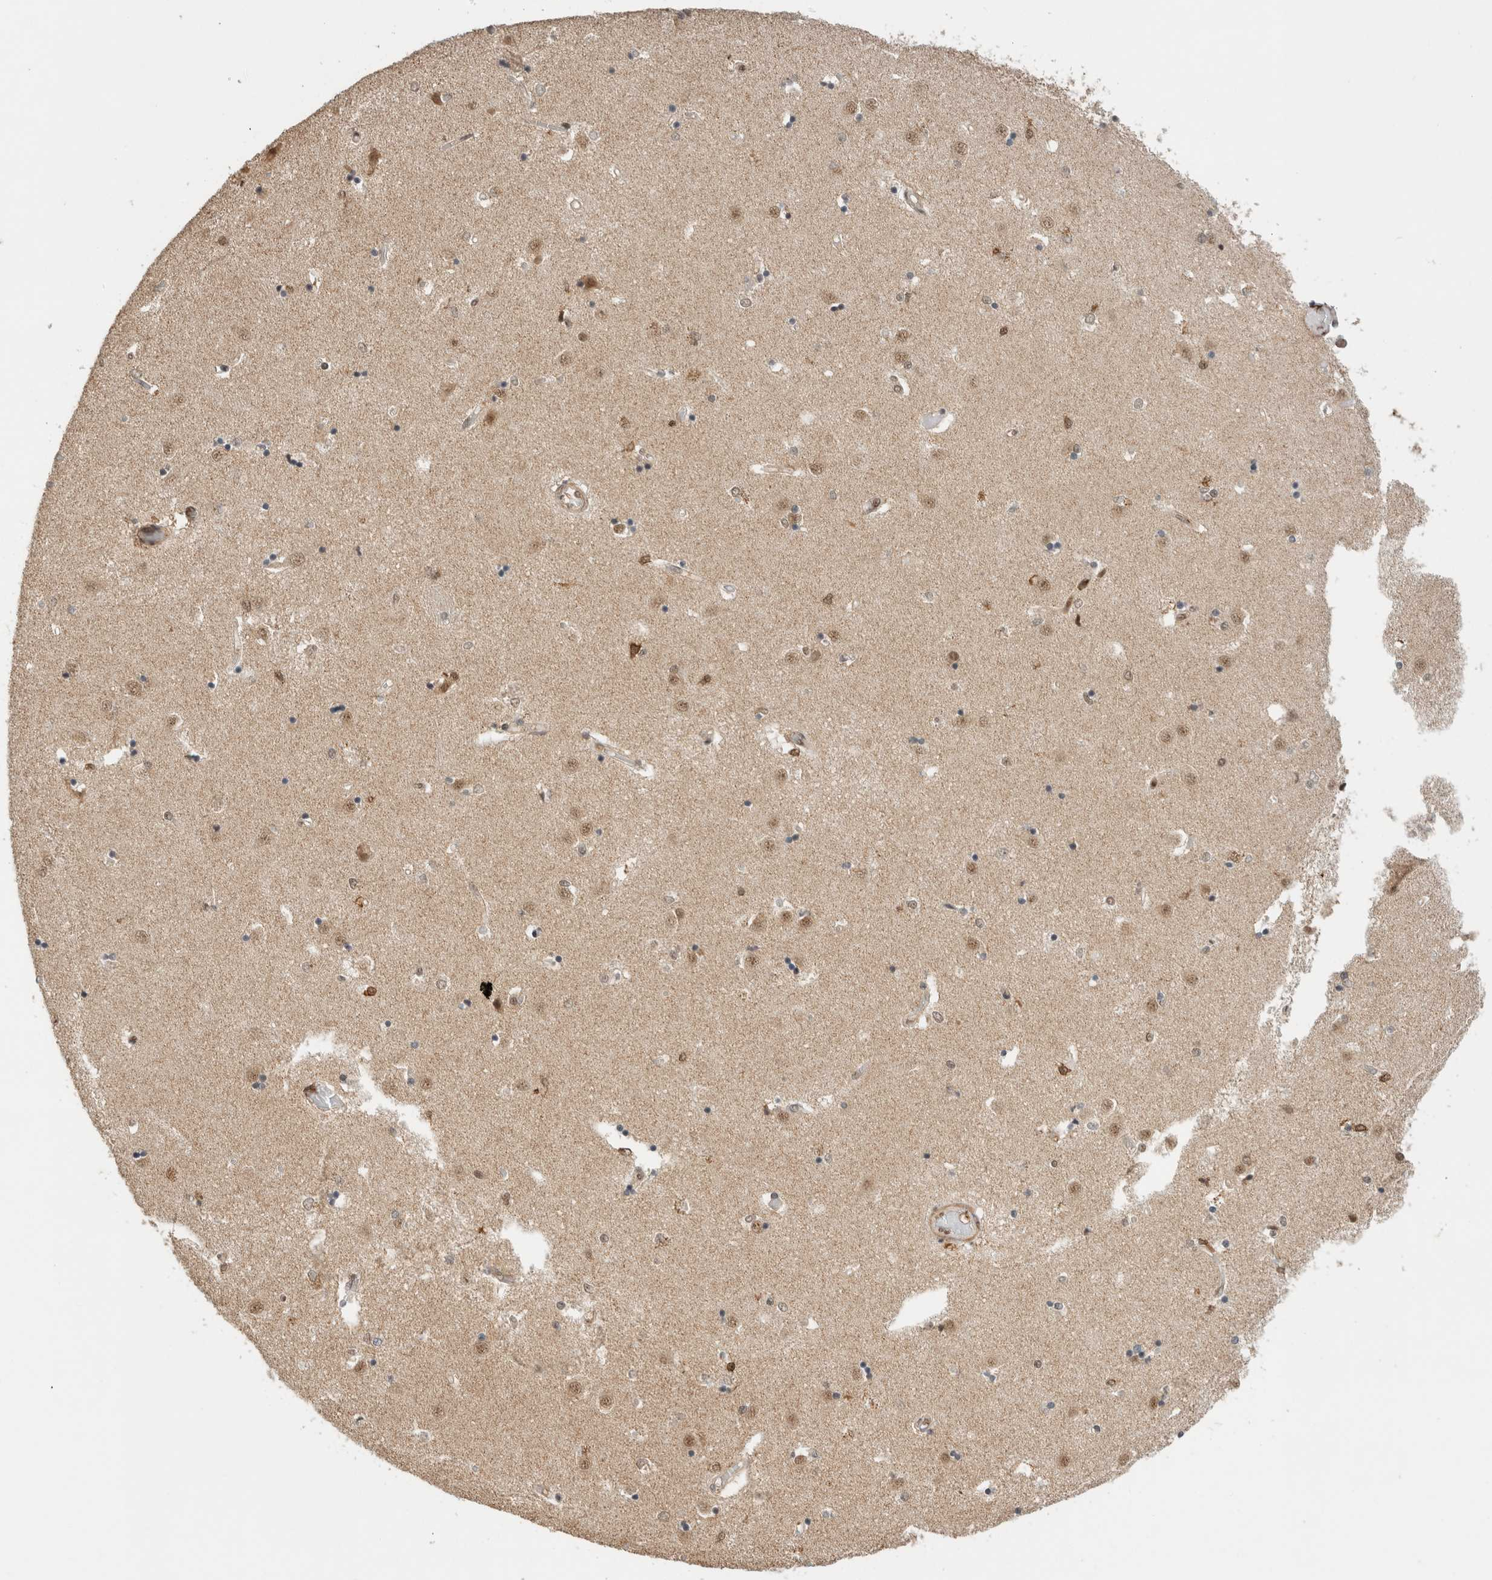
{"staining": {"intensity": "moderate", "quantity": "<25%", "location": "nuclear"}, "tissue": "caudate", "cell_type": "Glial cells", "image_type": "normal", "snomed": [{"axis": "morphology", "description": "Normal tissue, NOS"}, {"axis": "topography", "description": "Lateral ventricle wall"}], "caption": "Protein staining reveals moderate nuclear expression in about <25% of glial cells in benign caudate.", "gene": "SNRNP40", "patient": {"sex": "male", "age": 45}}